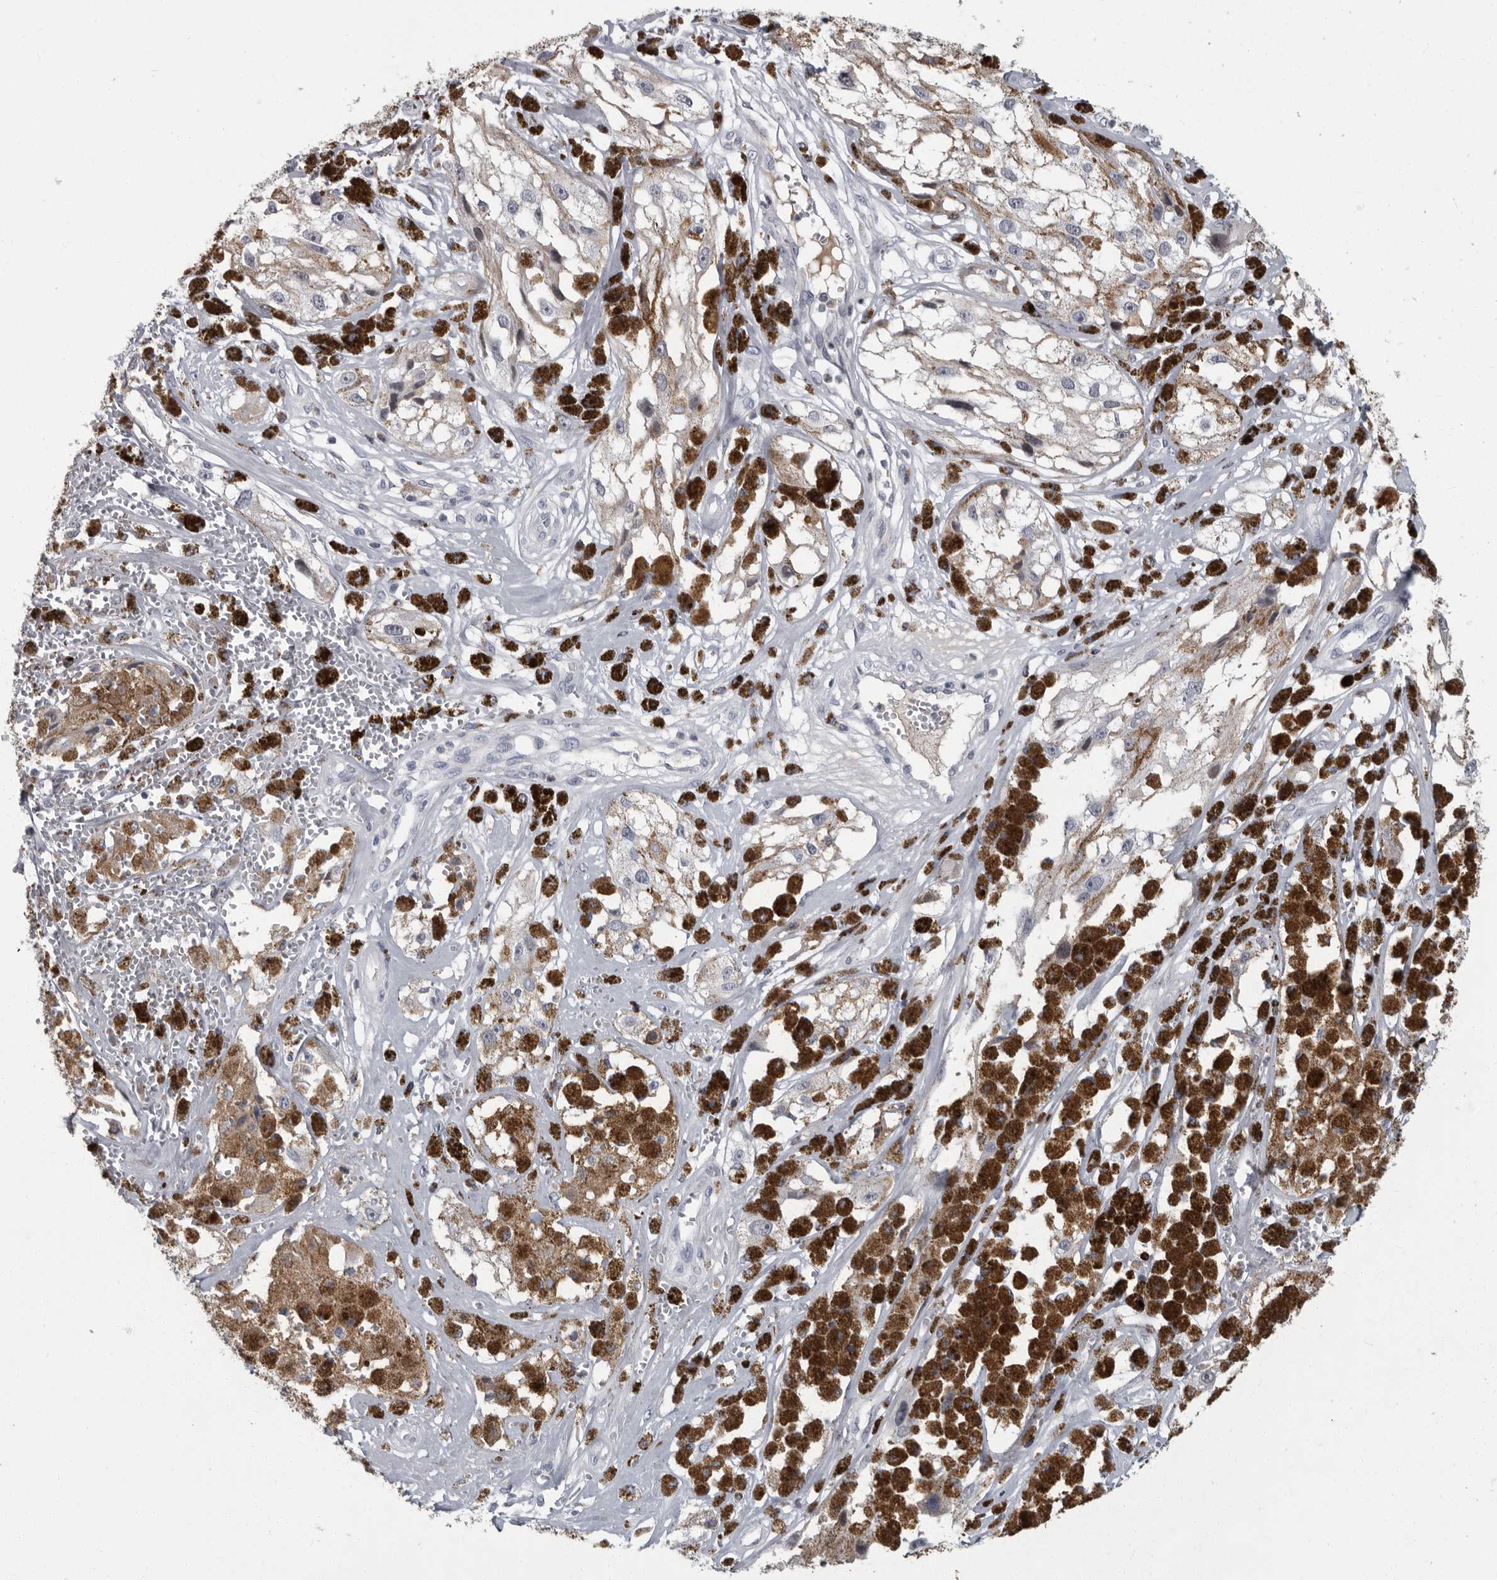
{"staining": {"intensity": "negative", "quantity": "none", "location": "none"}, "tissue": "melanoma", "cell_type": "Tumor cells", "image_type": "cancer", "snomed": [{"axis": "morphology", "description": "Malignant melanoma, NOS"}, {"axis": "topography", "description": "Skin"}], "caption": "IHC of human melanoma reveals no positivity in tumor cells. (DAB (3,3'-diaminobenzidine) immunohistochemistry, high magnification).", "gene": "SLC25A39", "patient": {"sex": "male", "age": 88}}